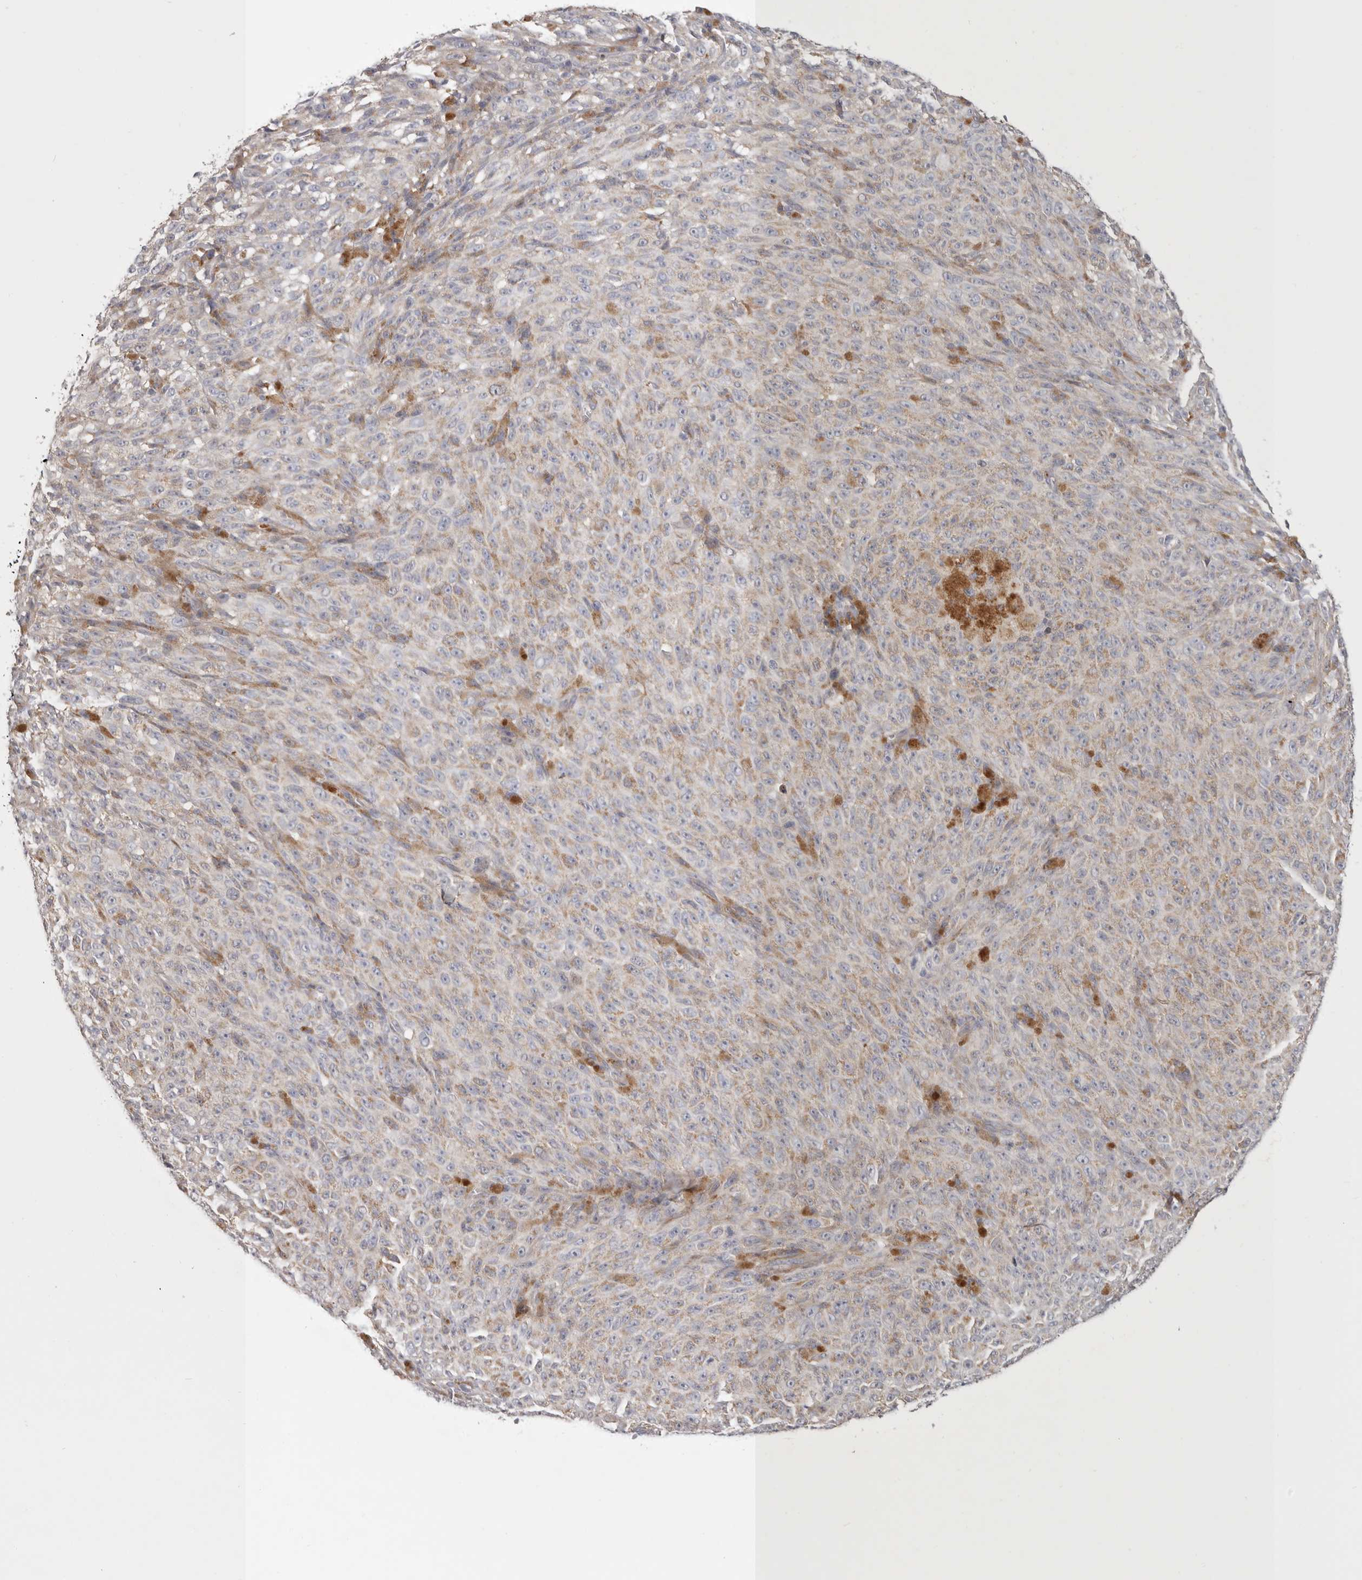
{"staining": {"intensity": "weak", "quantity": "<25%", "location": "cytoplasmic/membranous"}, "tissue": "melanoma", "cell_type": "Tumor cells", "image_type": "cancer", "snomed": [{"axis": "morphology", "description": "Malignant melanoma, NOS"}, {"axis": "topography", "description": "Skin"}], "caption": "The immunohistochemistry (IHC) histopathology image has no significant positivity in tumor cells of melanoma tissue. (DAB immunohistochemistry visualized using brightfield microscopy, high magnification).", "gene": "MRPS10", "patient": {"sex": "female", "age": 82}}